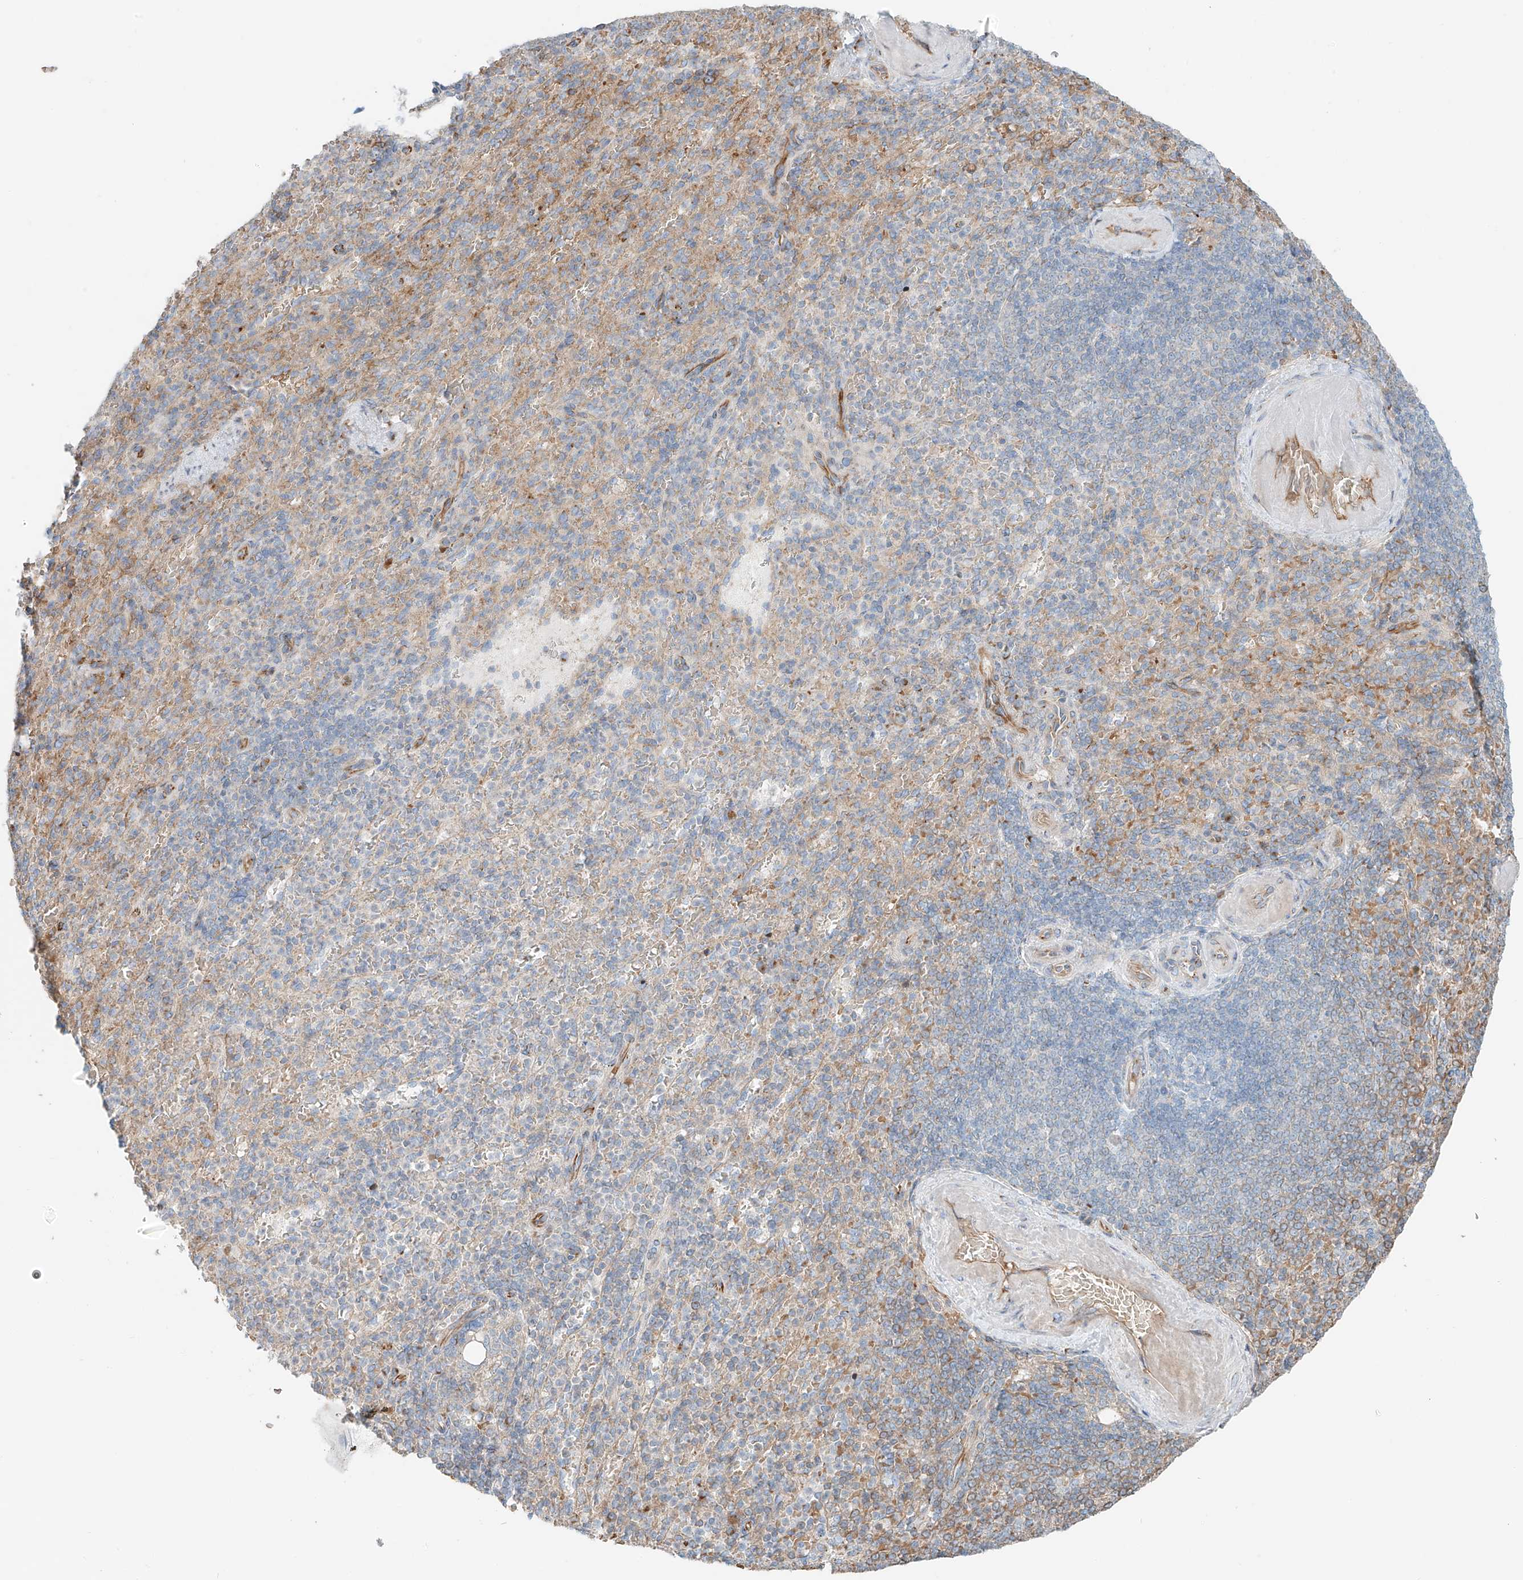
{"staining": {"intensity": "negative", "quantity": "none", "location": "none"}, "tissue": "spleen", "cell_type": "Cells in red pulp", "image_type": "normal", "snomed": [{"axis": "morphology", "description": "Normal tissue, NOS"}, {"axis": "topography", "description": "Spleen"}], "caption": "A histopathology image of spleen stained for a protein reveals no brown staining in cells in red pulp. (IHC, brightfield microscopy, high magnification).", "gene": "EIPR1", "patient": {"sex": "female", "age": 74}}